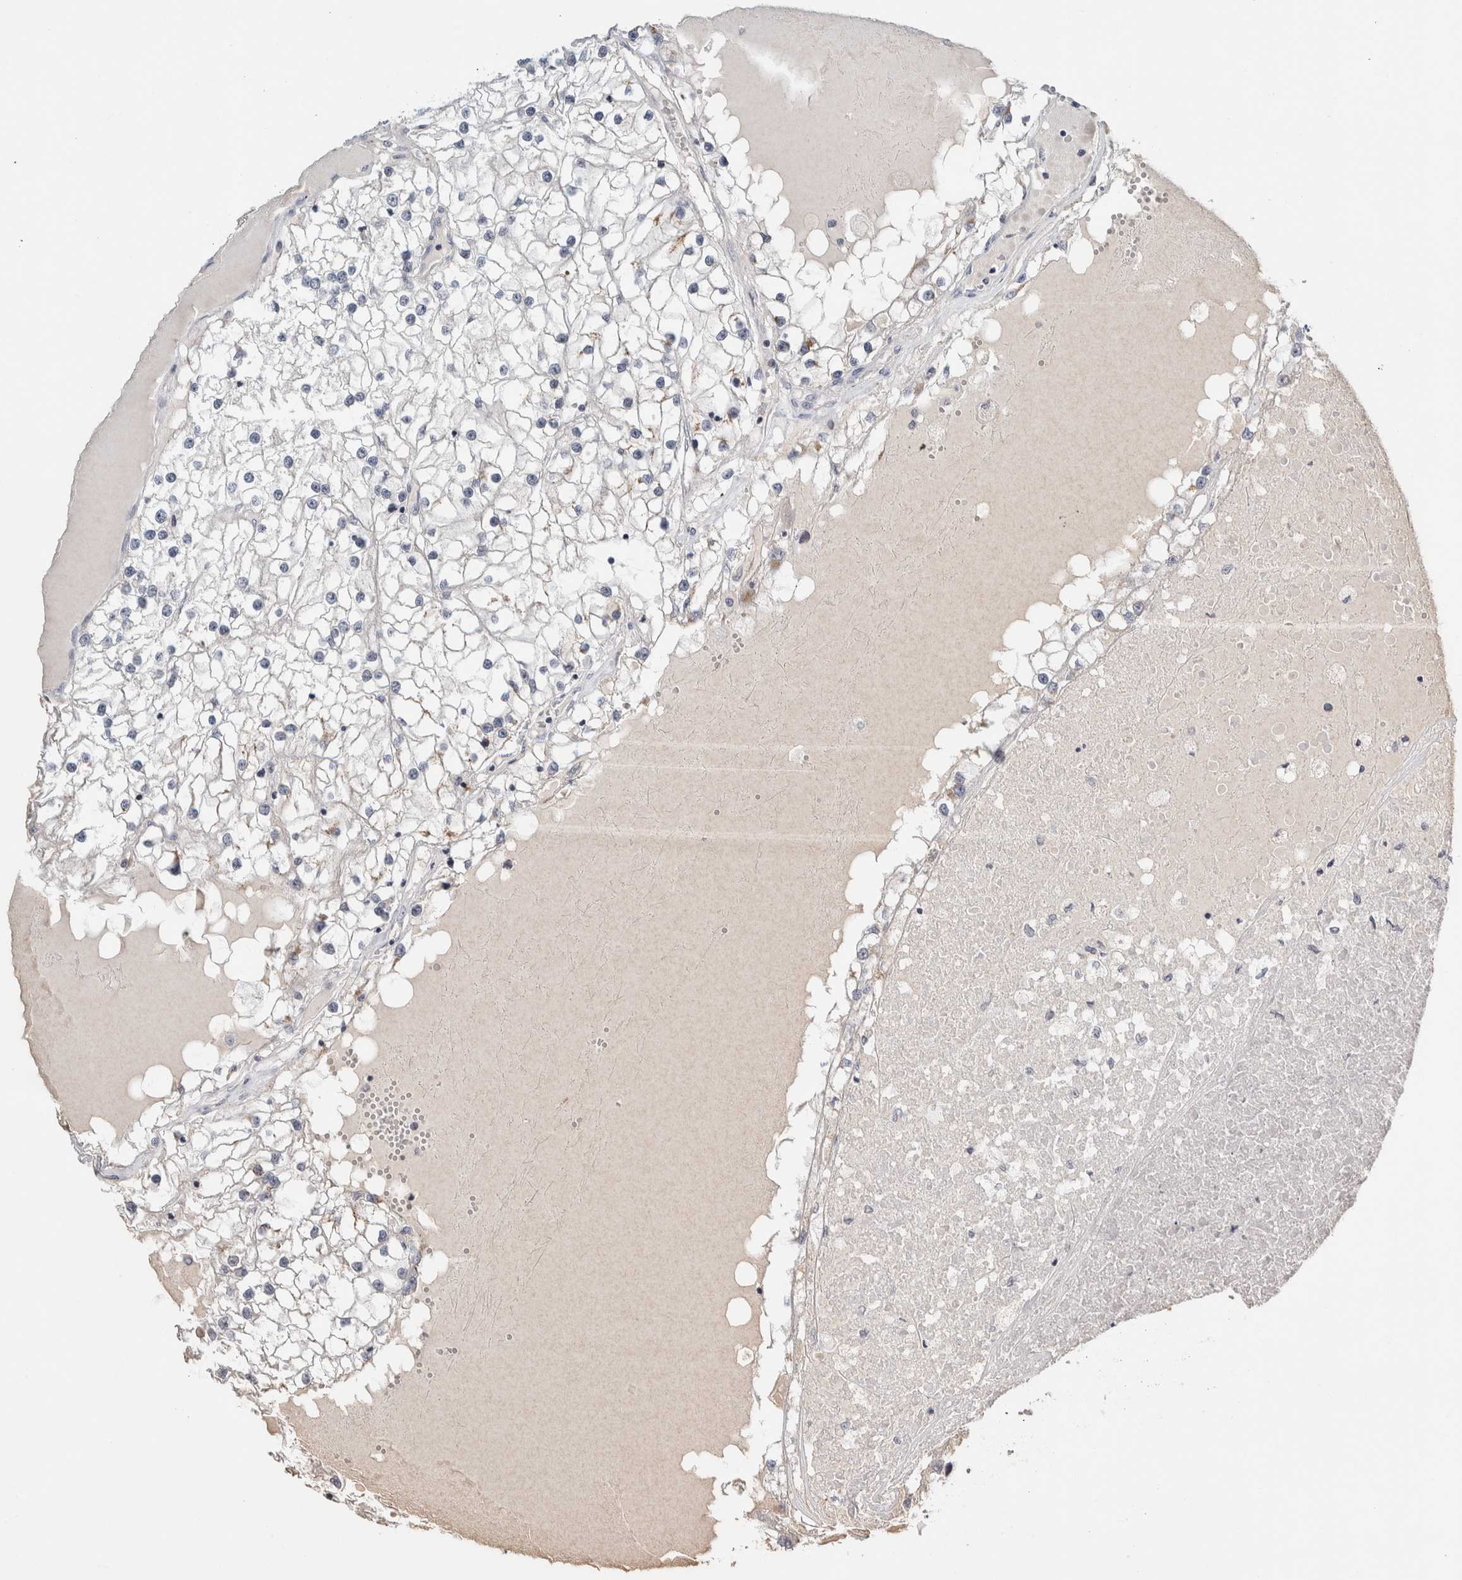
{"staining": {"intensity": "negative", "quantity": "none", "location": "none"}, "tissue": "renal cancer", "cell_type": "Tumor cells", "image_type": "cancer", "snomed": [{"axis": "morphology", "description": "Adenocarcinoma, NOS"}, {"axis": "topography", "description": "Kidney"}], "caption": "Immunohistochemical staining of human adenocarcinoma (renal) displays no significant positivity in tumor cells.", "gene": "CRAT", "patient": {"sex": "male", "age": 68}}